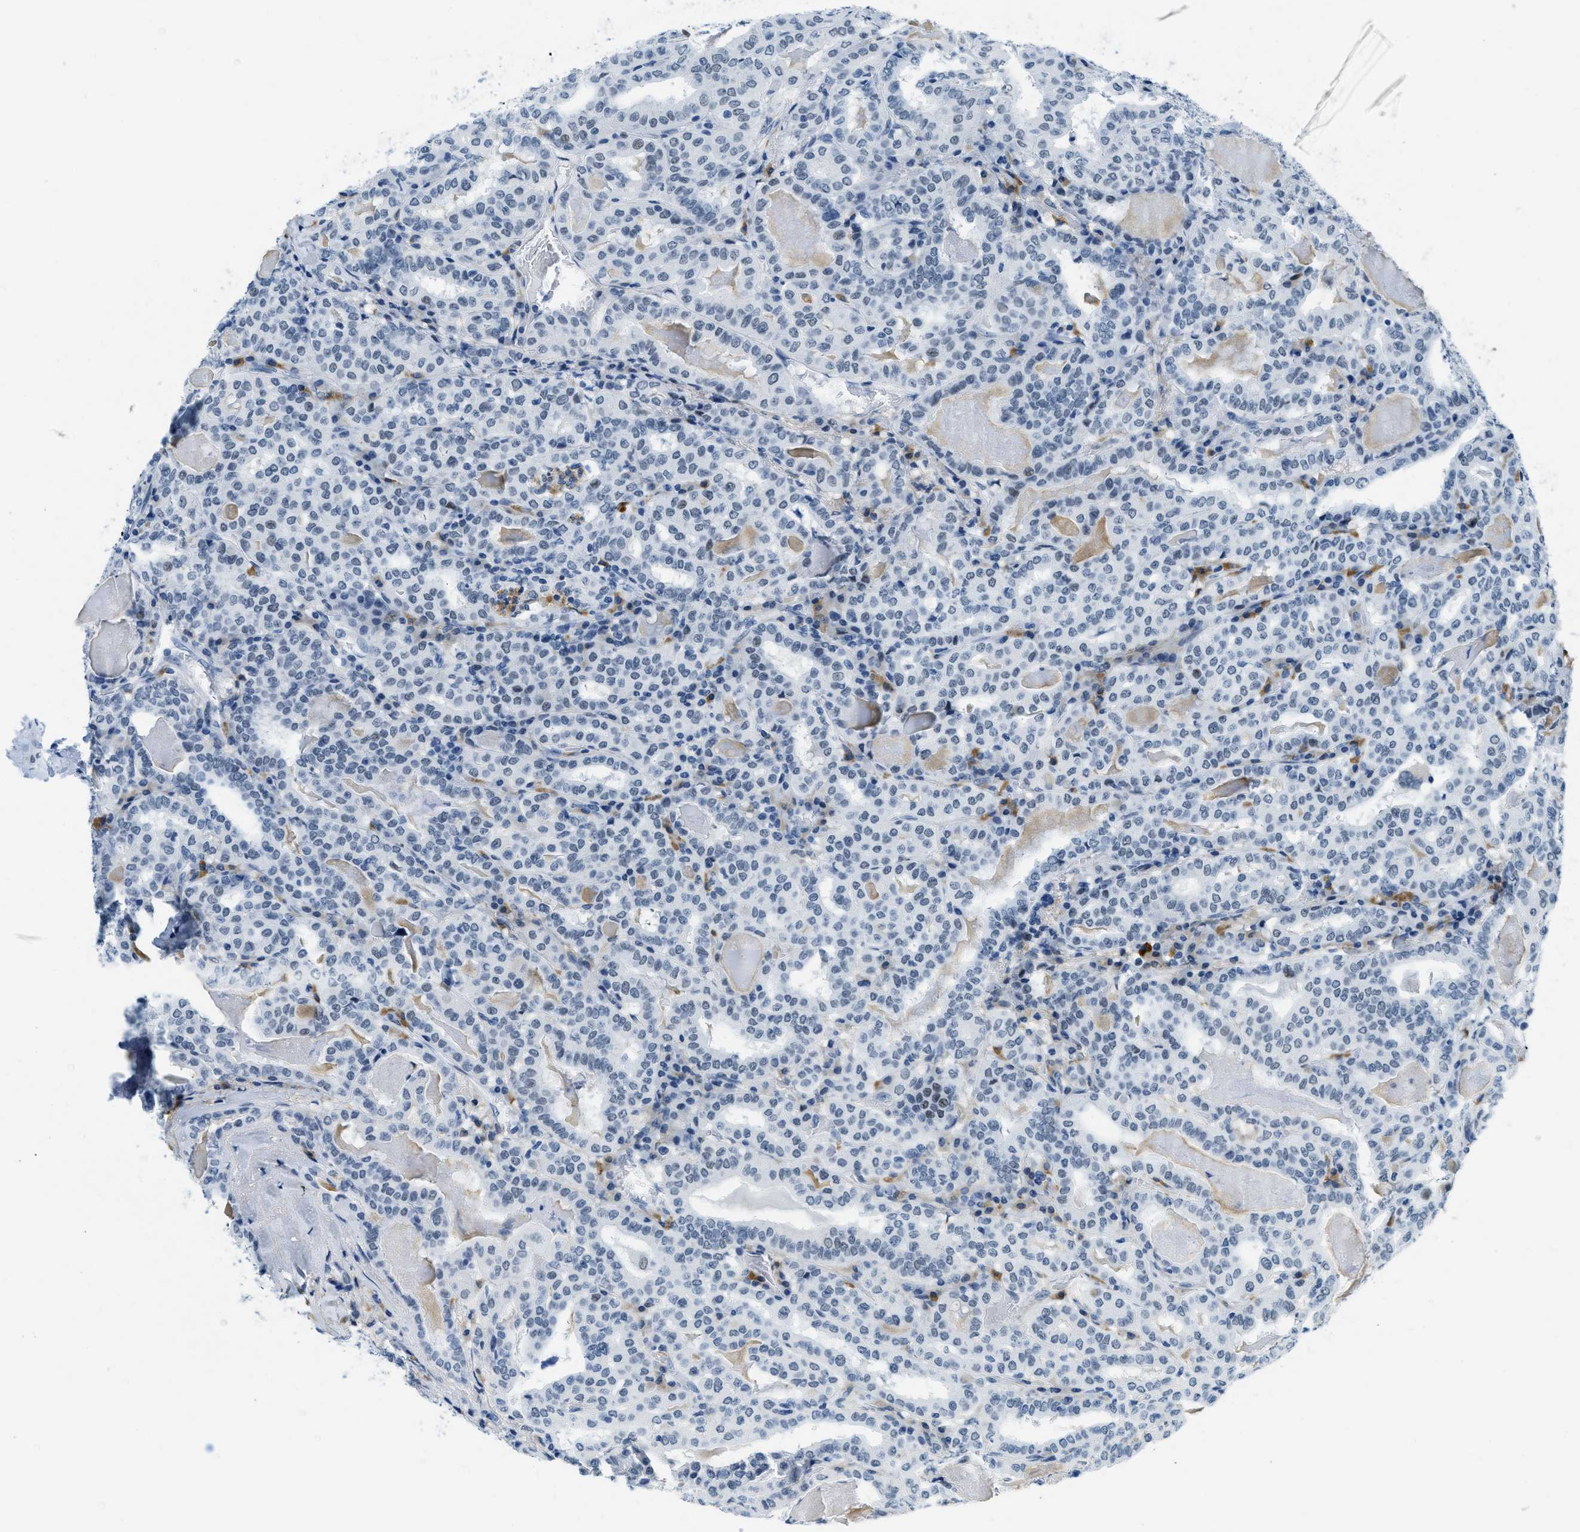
{"staining": {"intensity": "moderate", "quantity": "<25%", "location": "nuclear"}, "tissue": "thyroid cancer", "cell_type": "Tumor cells", "image_type": "cancer", "snomed": [{"axis": "morphology", "description": "Papillary adenocarcinoma, NOS"}, {"axis": "topography", "description": "Thyroid gland"}], "caption": "High-power microscopy captured an IHC photomicrograph of thyroid papillary adenocarcinoma, revealing moderate nuclear expression in approximately <25% of tumor cells. The staining was performed using DAB (3,3'-diaminobenzidine), with brown indicating positive protein expression. Nuclei are stained blue with hematoxylin.", "gene": "PLA2G2A", "patient": {"sex": "female", "age": 42}}